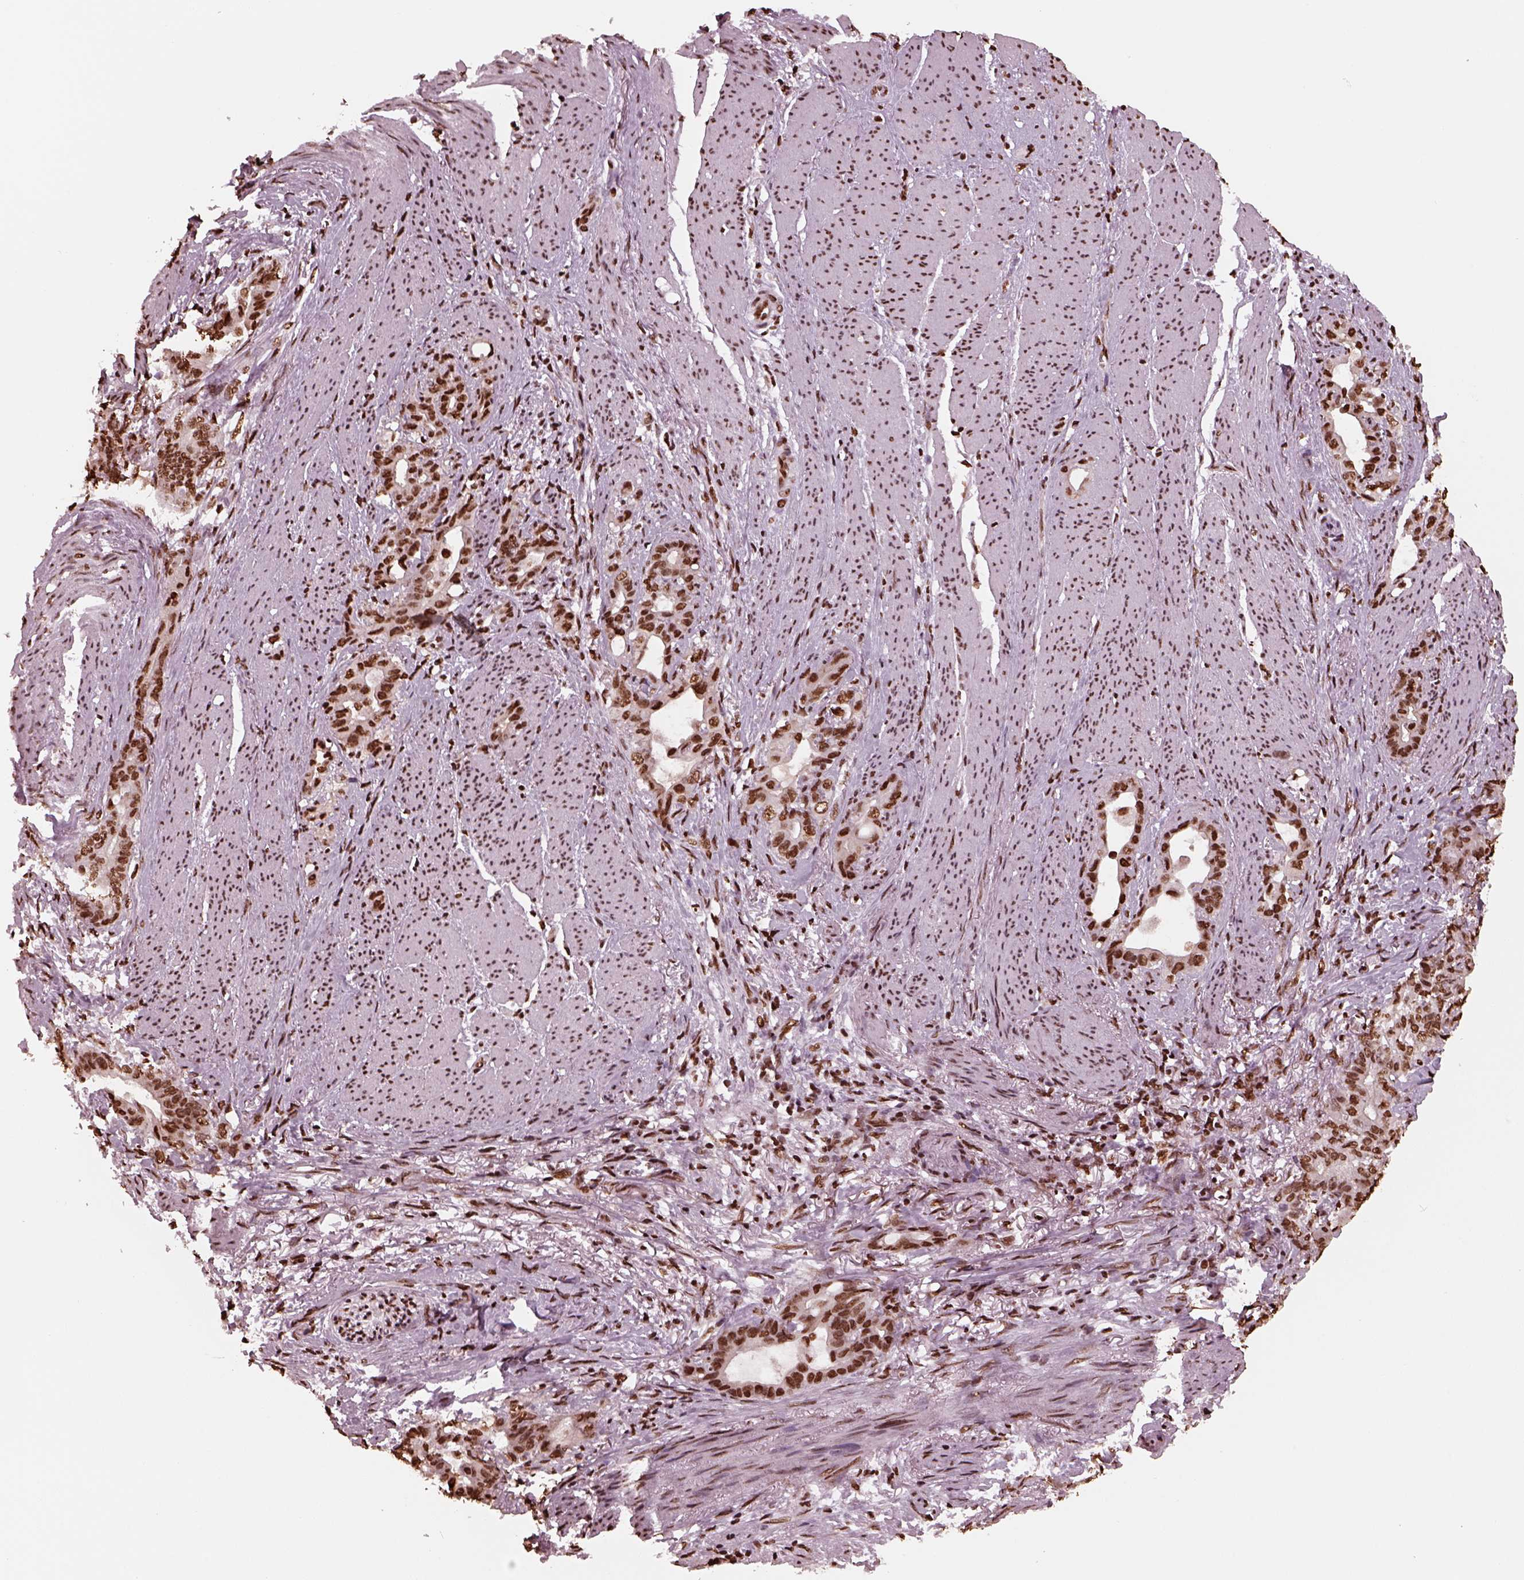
{"staining": {"intensity": "strong", "quantity": ">75%", "location": "nuclear"}, "tissue": "stomach cancer", "cell_type": "Tumor cells", "image_type": "cancer", "snomed": [{"axis": "morphology", "description": "Normal tissue, NOS"}, {"axis": "morphology", "description": "Adenocarcinoma, NOS"}, {"axis": "topography", "description": "Esophagus"}, {"axis": "topography", "description": "Stomach, upper"}], "caption": "Immunohistochemistry (IHC) photomicrograph of neoplastic tissue: stomach cancer (adenocarcinoma) stained using IHC reveals high levels of strong protein expression localized specifically in the nuclear of tumor cells, appearing as a nuclear brown color.", "gene": "NSD1", "patient": {"sex": "male", "age": 62}}